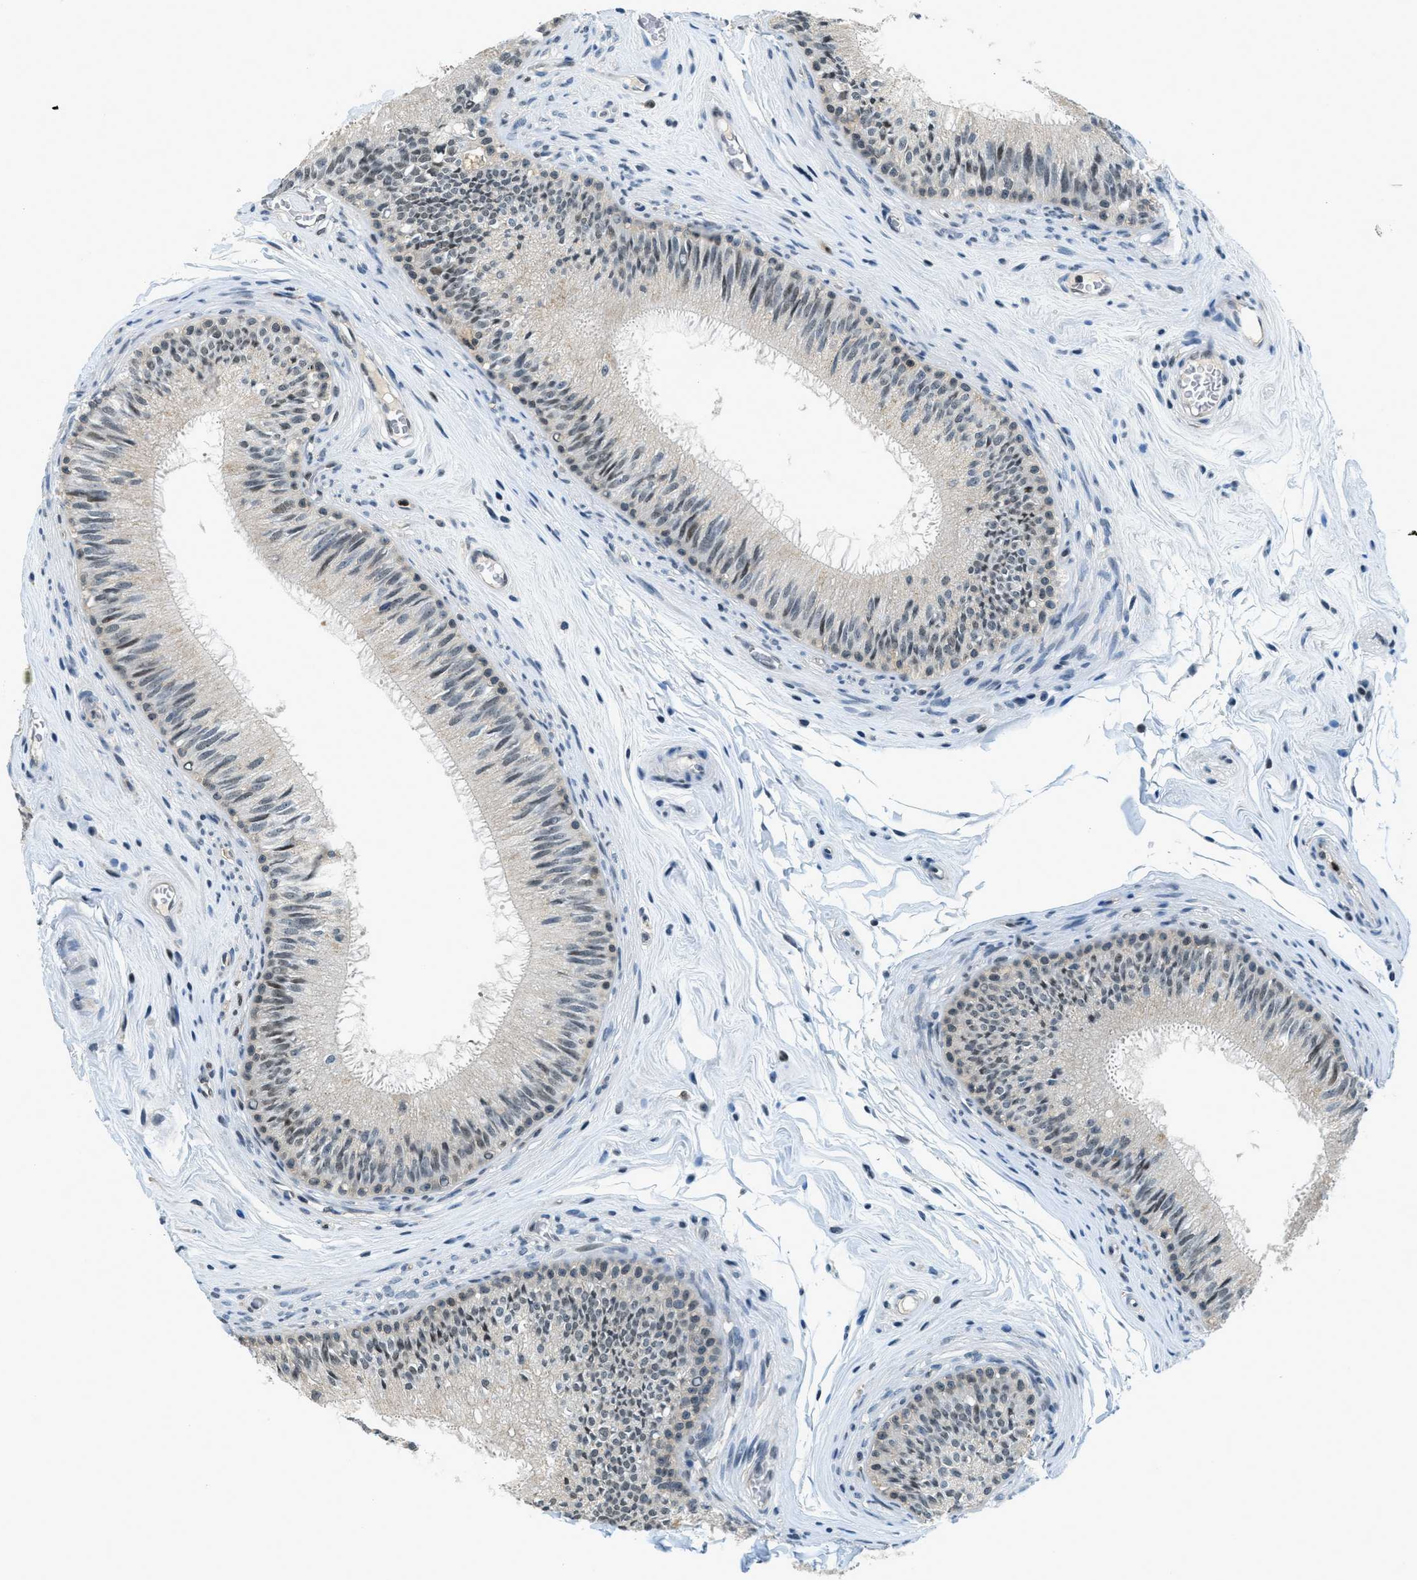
{"staining": {"intensity": "weak", "quantity": "25%-75%", "location": "nuclear"}, "tissue": "epididymis", "cell_type": "Glandular cells", "image_type": "normal", "snomed": [{"axis": "morphology", "description": "Normal tissue, NOS"}, {"axis": "topography", "description": "Testis"}, {"axis": "topography", "description": "Epididymis"}], "caption": "IHC (DAB (3,3'-diaminobenzidine)) staining of benign human epididymis shows weak nuclear protein staining in about 25%-75% of glandular cells.", "gene": "OGFR", "patient": {"sex": "male", "age": 36}}